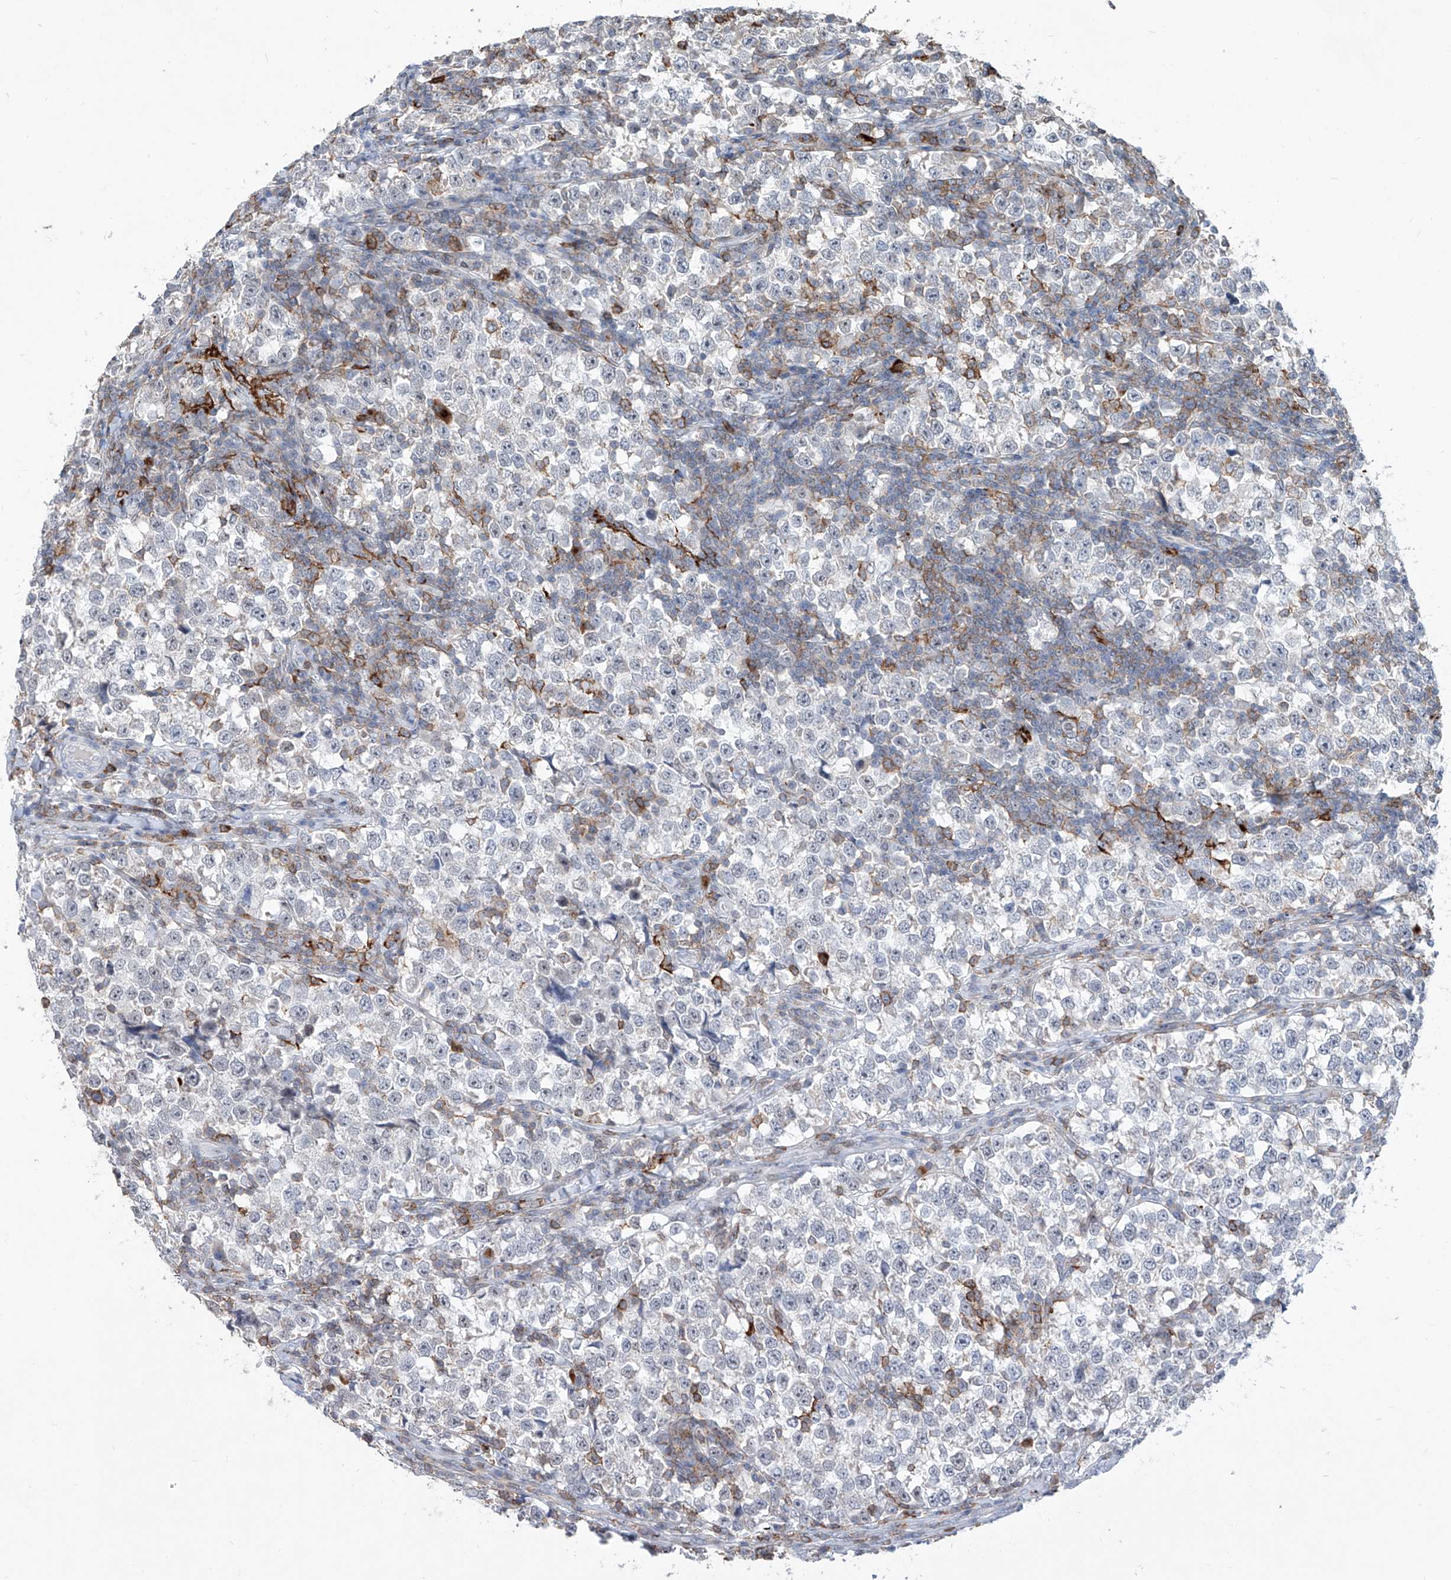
{"staining": {"intensity": "negative", "quantity": "none", "location": "none"}, "tissue": "testis cancer", "cell_type": "Tumor cells", "image_type": "cancer", "snomed": [{"axis": "morphology", "description": "Normal tissue, NOS"}, {"axis": "morphology", "description": "Seminoma, NOS"}, {"axis": "topography", "description": "Testis"}], "caption": "A photomicrograph of testis cancer stained for a protein shows no brown staining in tumor cells.", "gene": "ZBTB48", "patient": {"sex": "male", "age": 43}}